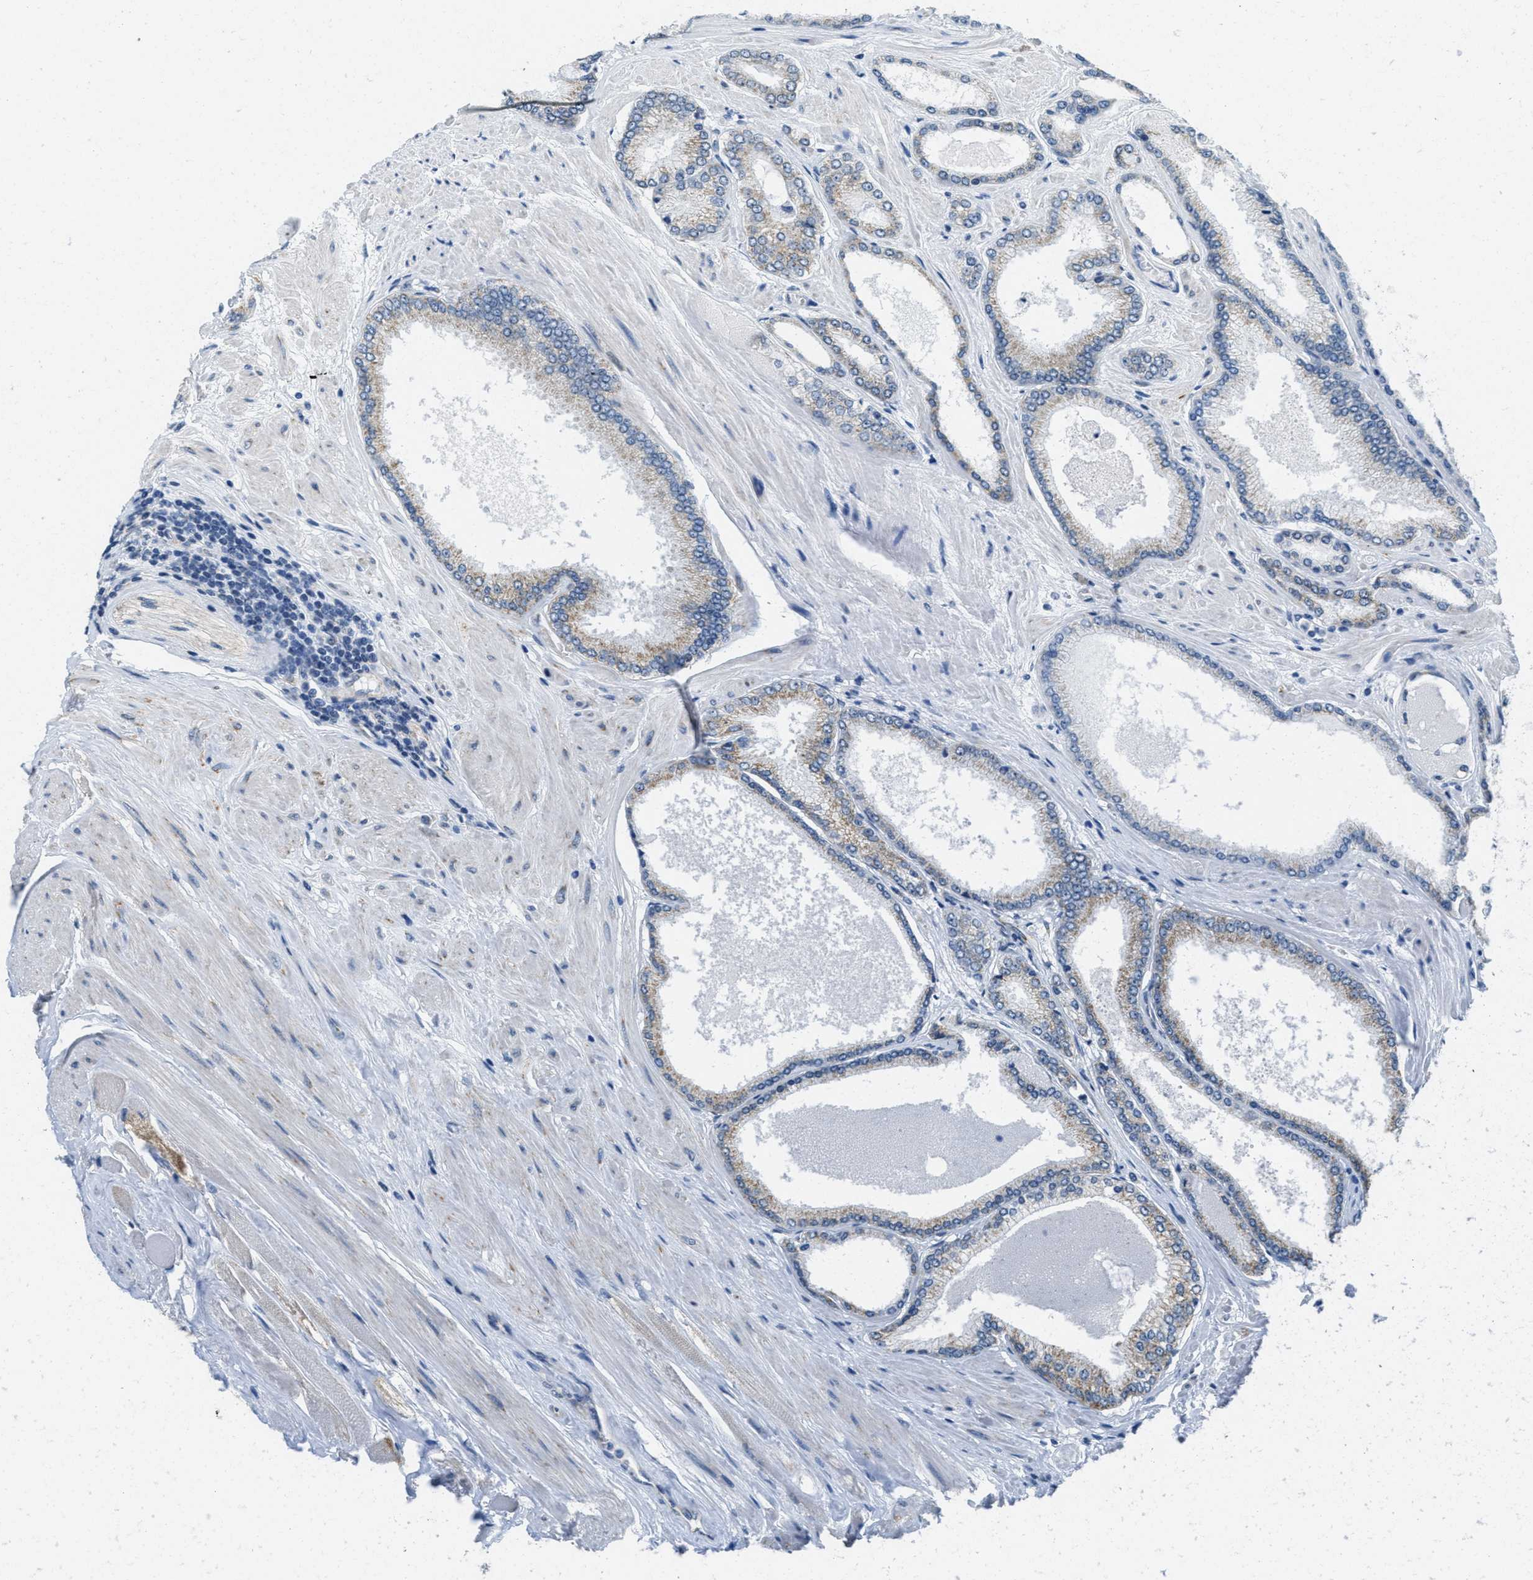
{"staining": {"intensity": "moderate", "quantity": "<25%", "location": "cytoplasmic/membranous"}, "tissue": "prostate cancer", "cell_type": "Tumor cells", "image_type": "cancer", "snomed": [{"axis": "morphology", "description": "Adenocarcinoma, High grade"}, {"axis": "topography", "description": "Prostate"}], "caption": "Immunohistochemistry micrograph of neoplastic tissue: high-grade adenocarcinoma (prostate) stained using immunohistochemistry demonstrates low levels of moderate protein expression localized specifically in the cytoplasmic/membranous of tumor cells, appearing as a cytoplasmic/membranous brown color.", "gene": "TOMM70", "patient": {"sex": "male", "age": 61}}